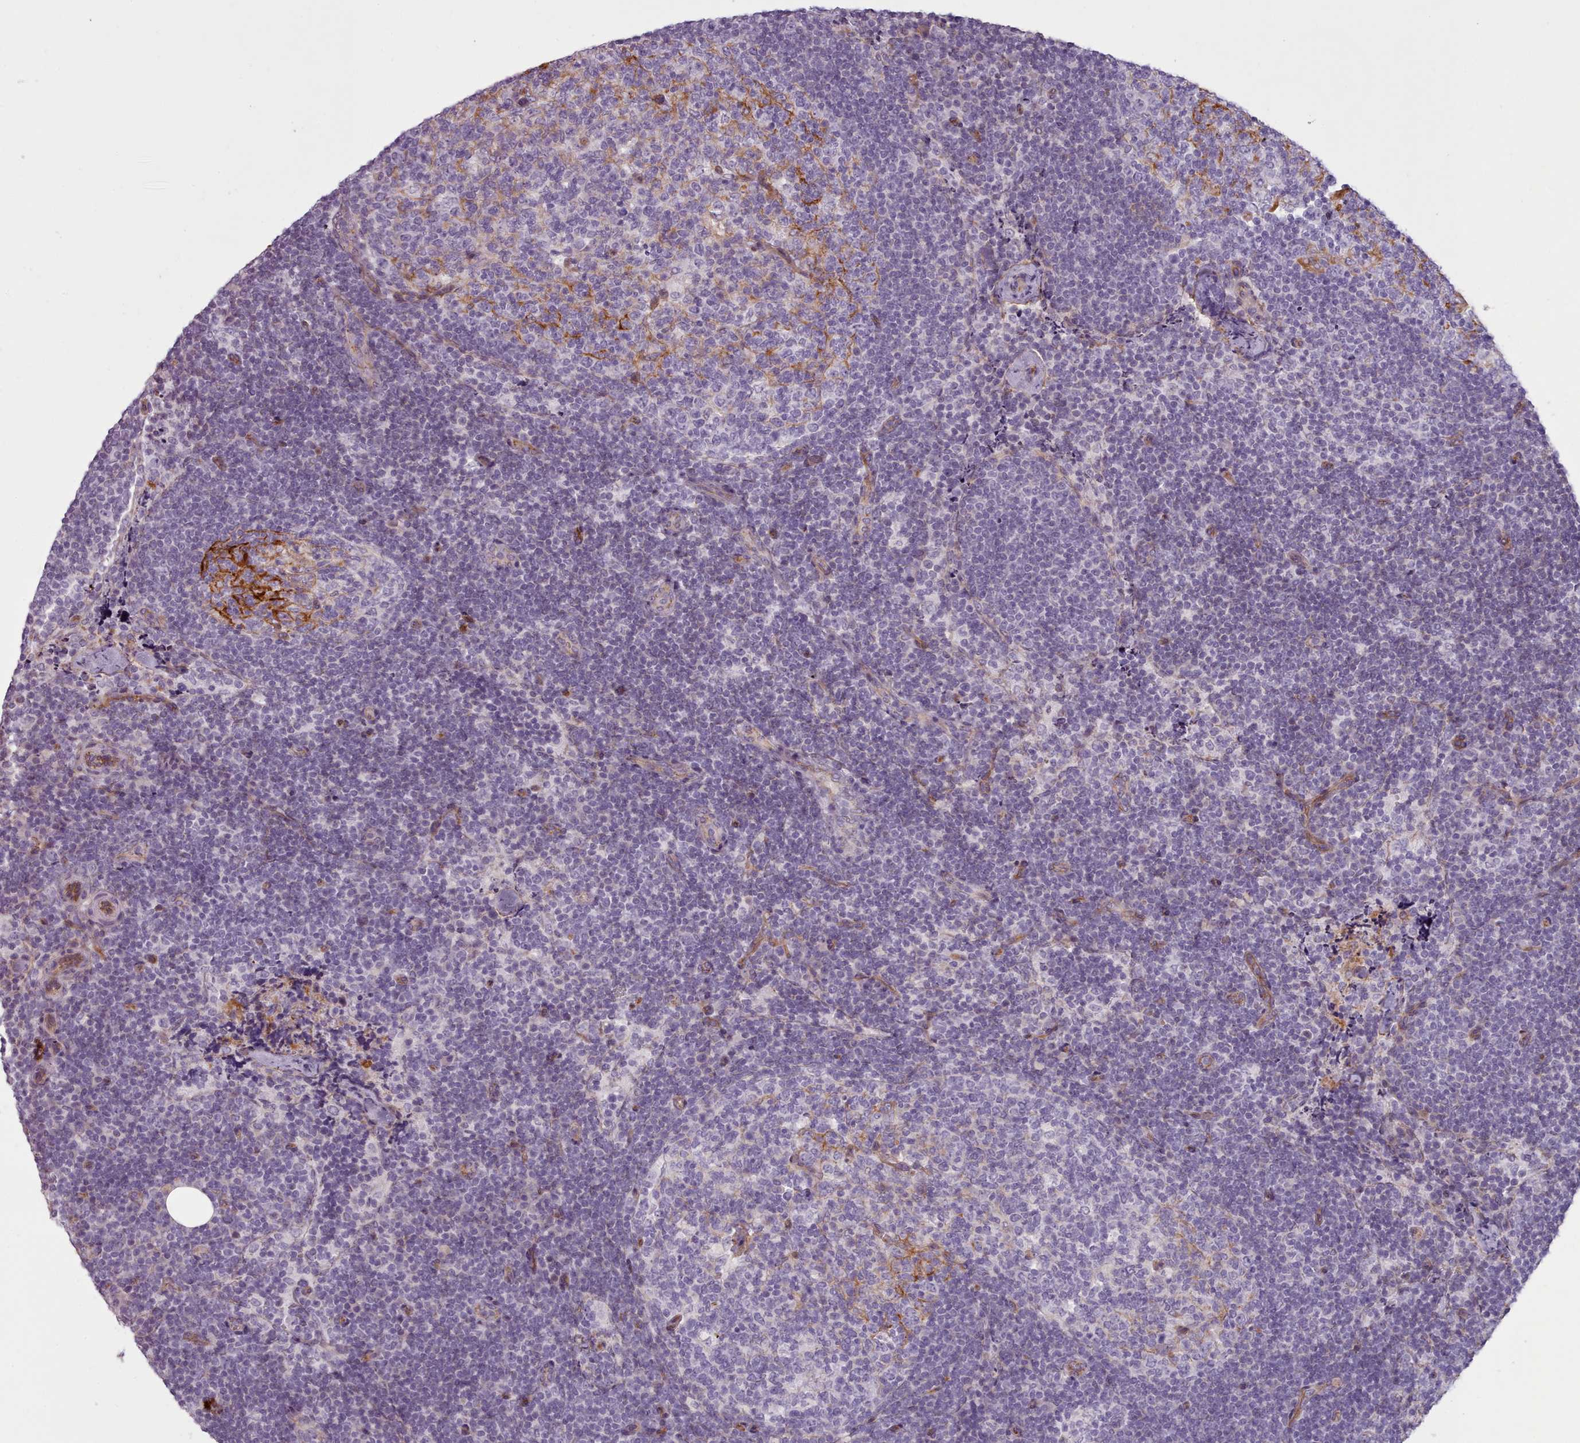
{"staining": {"intensity": "moderate", "quantity": "<25%", "location": "cytoplasmic/membranous"}, "tissue": "lymph node", "cell_type": "Germinal center cells", "image_type": "normal", "snomed": [{"axis": "morphology", "description": "Normal tissue, NOS"}, {"axis": "topography", "description": "Lymph node"}], "caption": "Unremarkable lymph node was stained to show a protein in brown. There is low levels of moderate cytoplasmic/membranous staining in approximately <25% of germinal center cells. Nuclei are stained in blue.", "gene": "PLD4", "patient": {"sex": "female", "age": 31}}